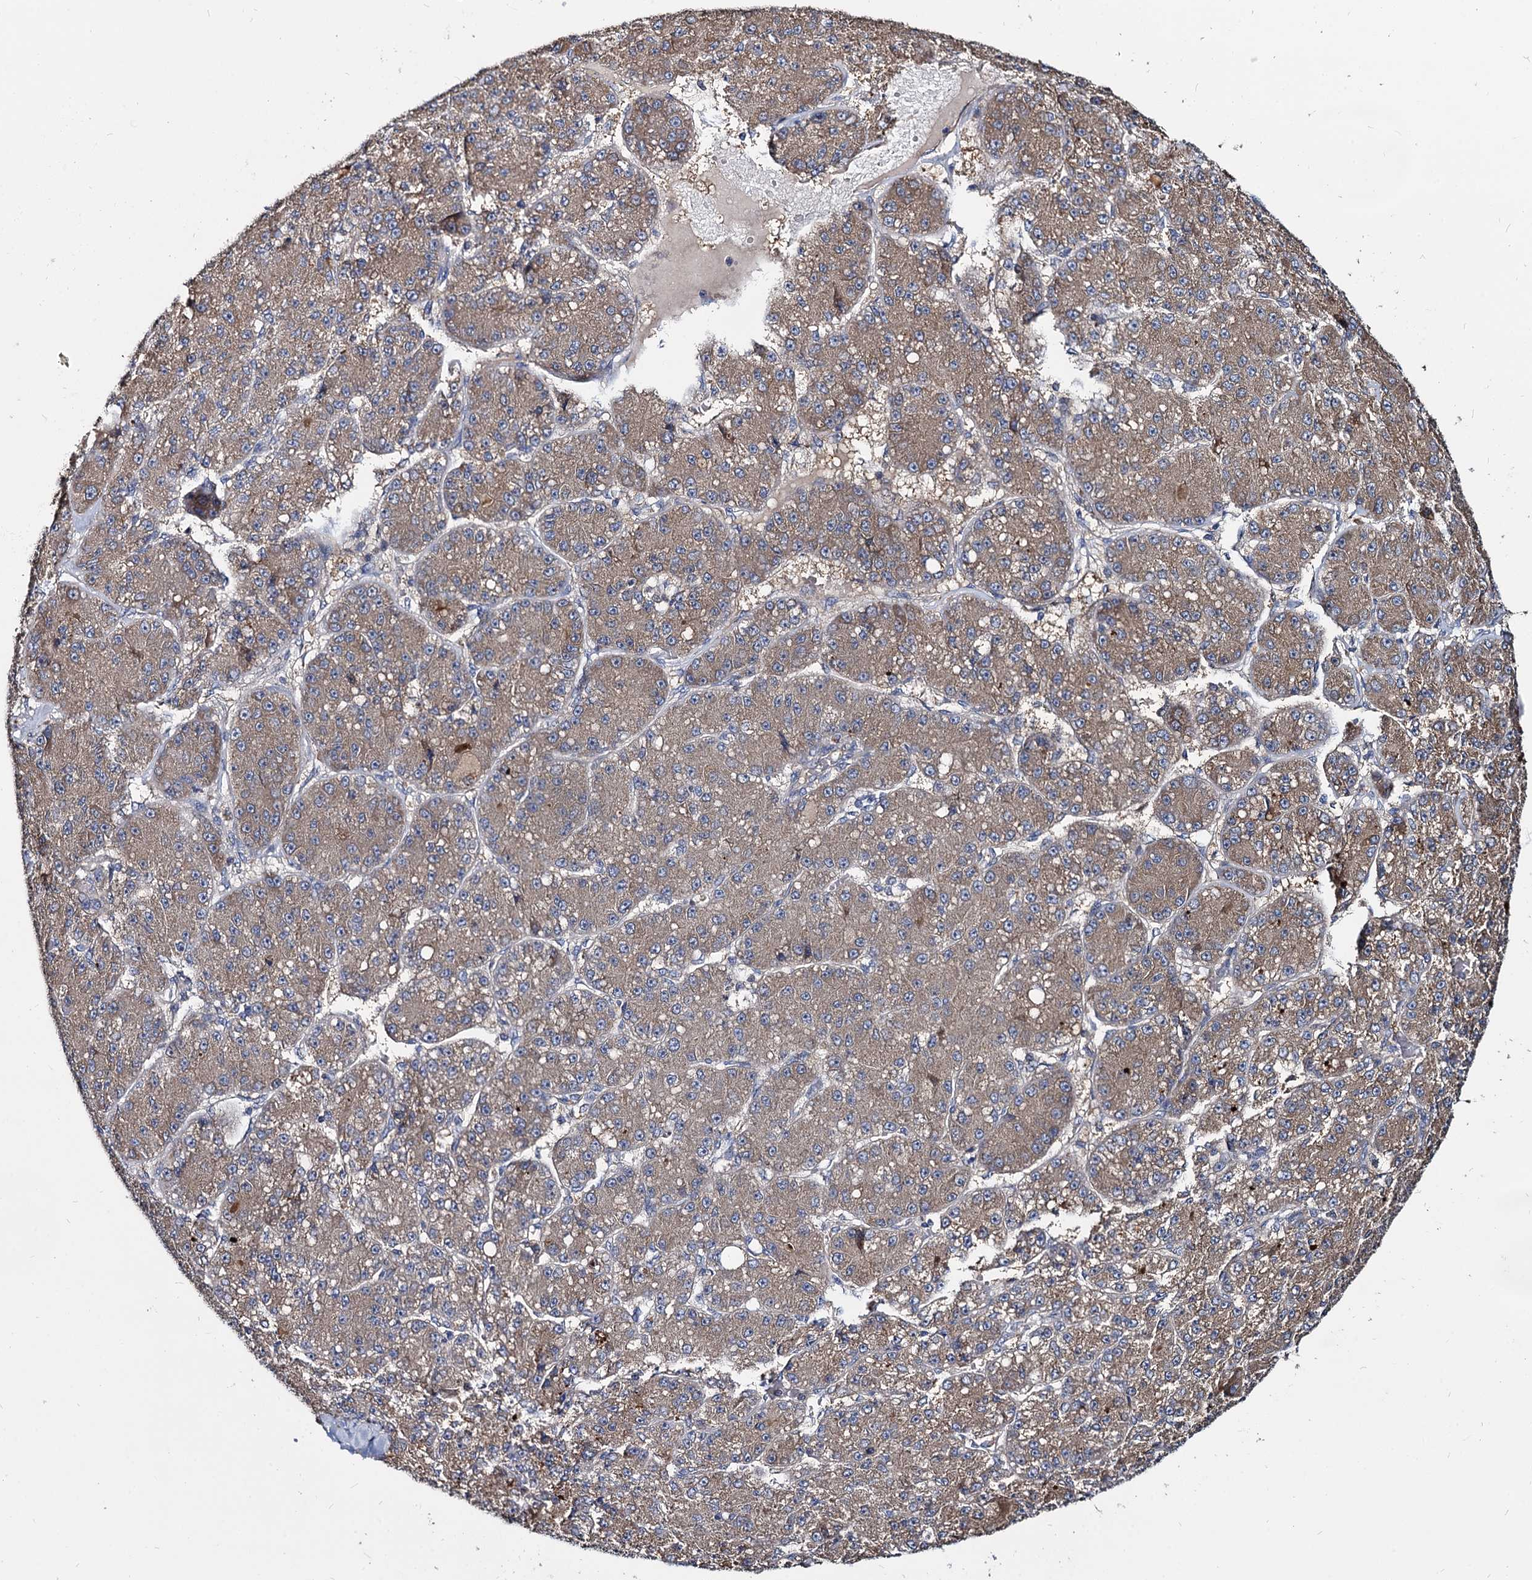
{"staining": {"intensity": "weak", "quantity": ">75%", "location": "cytoplasmic/membranous"}, "tissue": "liver cancer", "cell_type": "Tumor cells", "image_type": "cancer", "snomed": [{"axis": "morphology", "description": "Carcinoma, Hepatocellular, NOS"}, {"axis": "topography", "description": "Liver"}], "caption": "IHC micrograph of neoplastic tissue: liver cancer (hepatocellular carcinoma) stained using immunohistochemistry reveals low levels of weak protein expression localized specifically in the cytoplasmic/membranous of tumor cells, appearing as a cytoplasmic/membranous brown color.", "gene": "CEP192", "patient": {"sex": "male", "age": 67}}